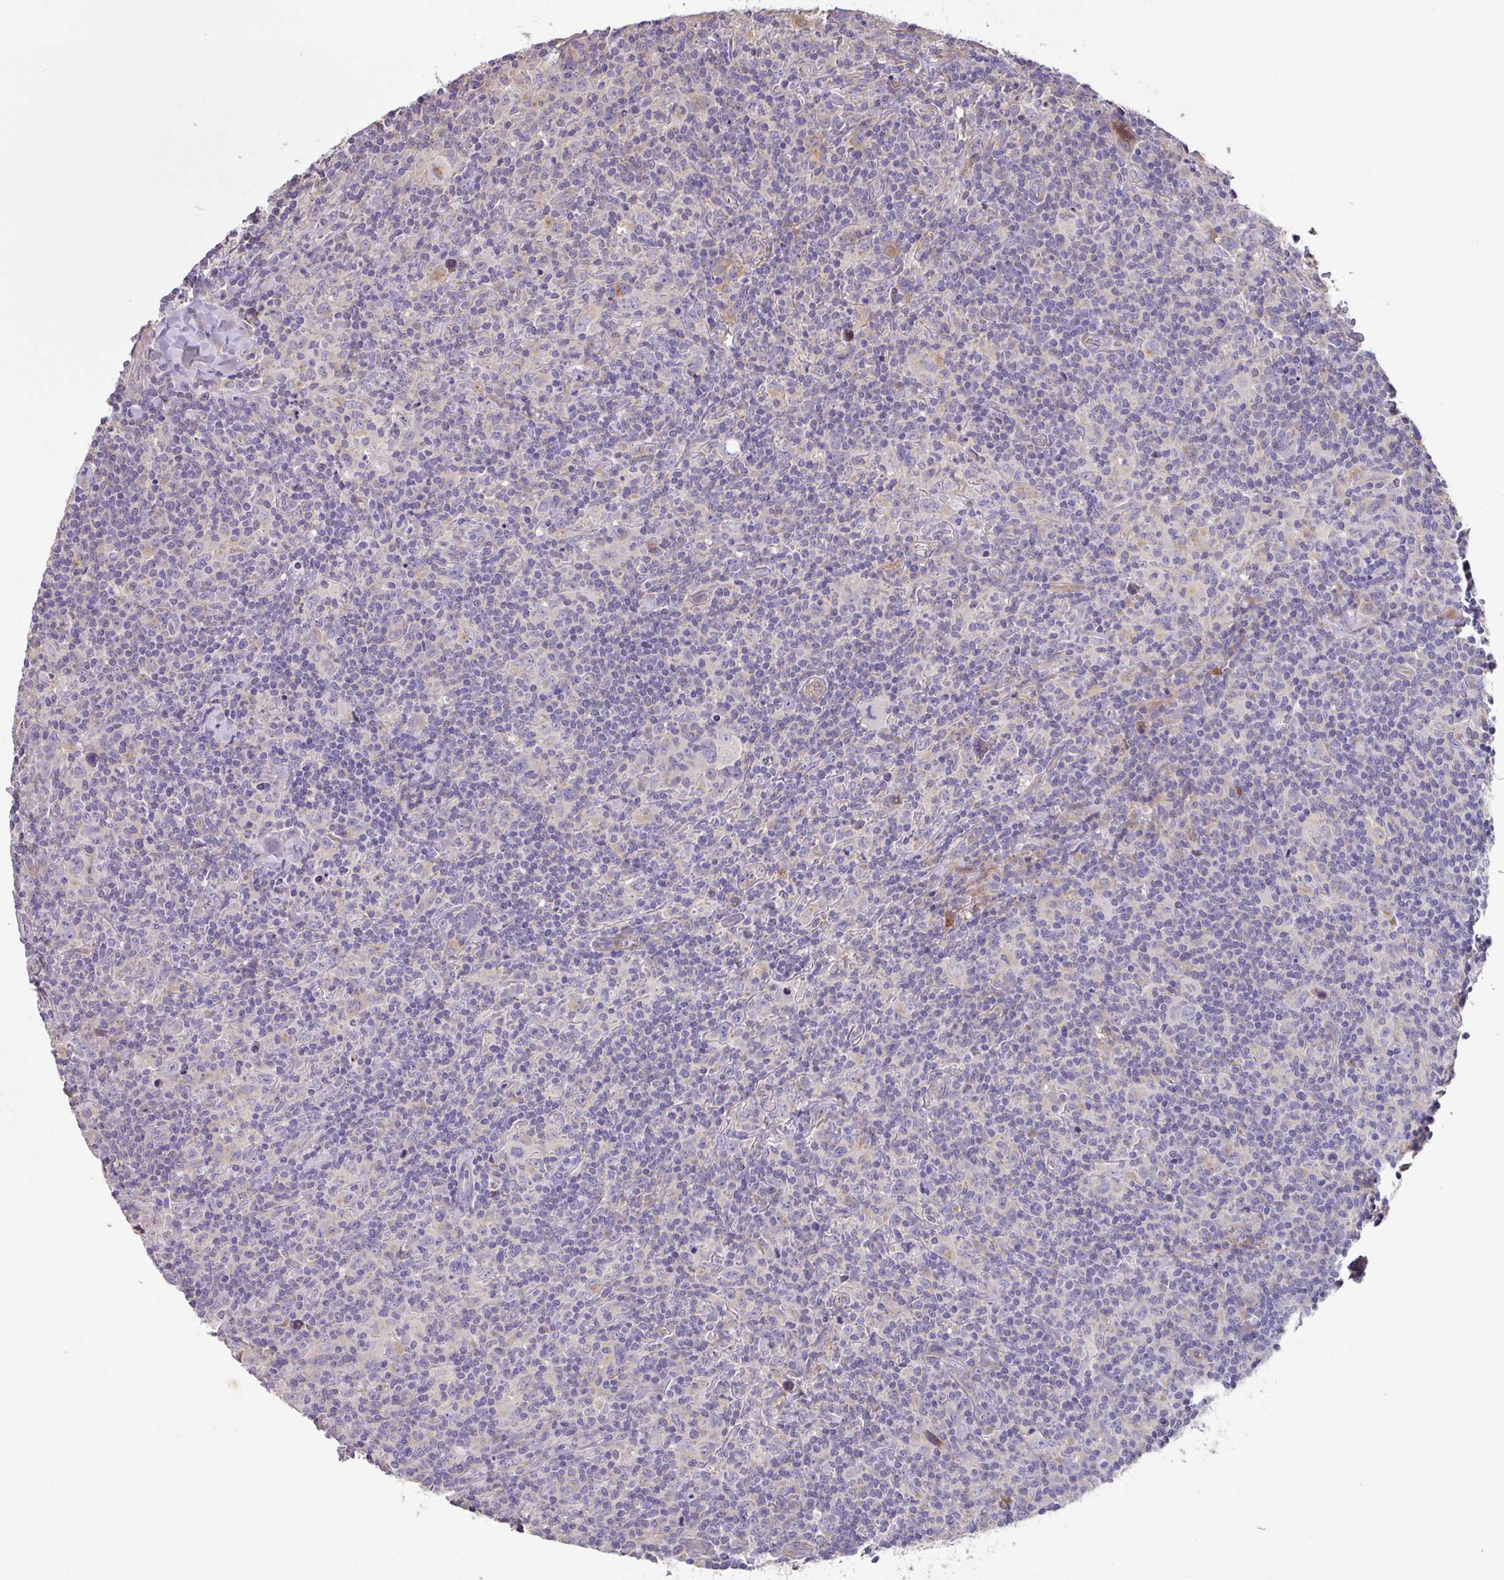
{"staining": {"intensity": "negative", "quantity": "none", "location": "none"}, "tissue": "lymphoma", "cell_type": "Tumor cells", "image_type": "cancer", "snomed": [{"axis": "morphology", "description": "Hodgkin's disease, NOS"}, {"axis": "topography", "description": "Lymph node"}], "caption": "Tumor cells show no significant protein staining in lymphoma.", "gene": "MRRF", "patient": {"sex": "female", "age": 18}}